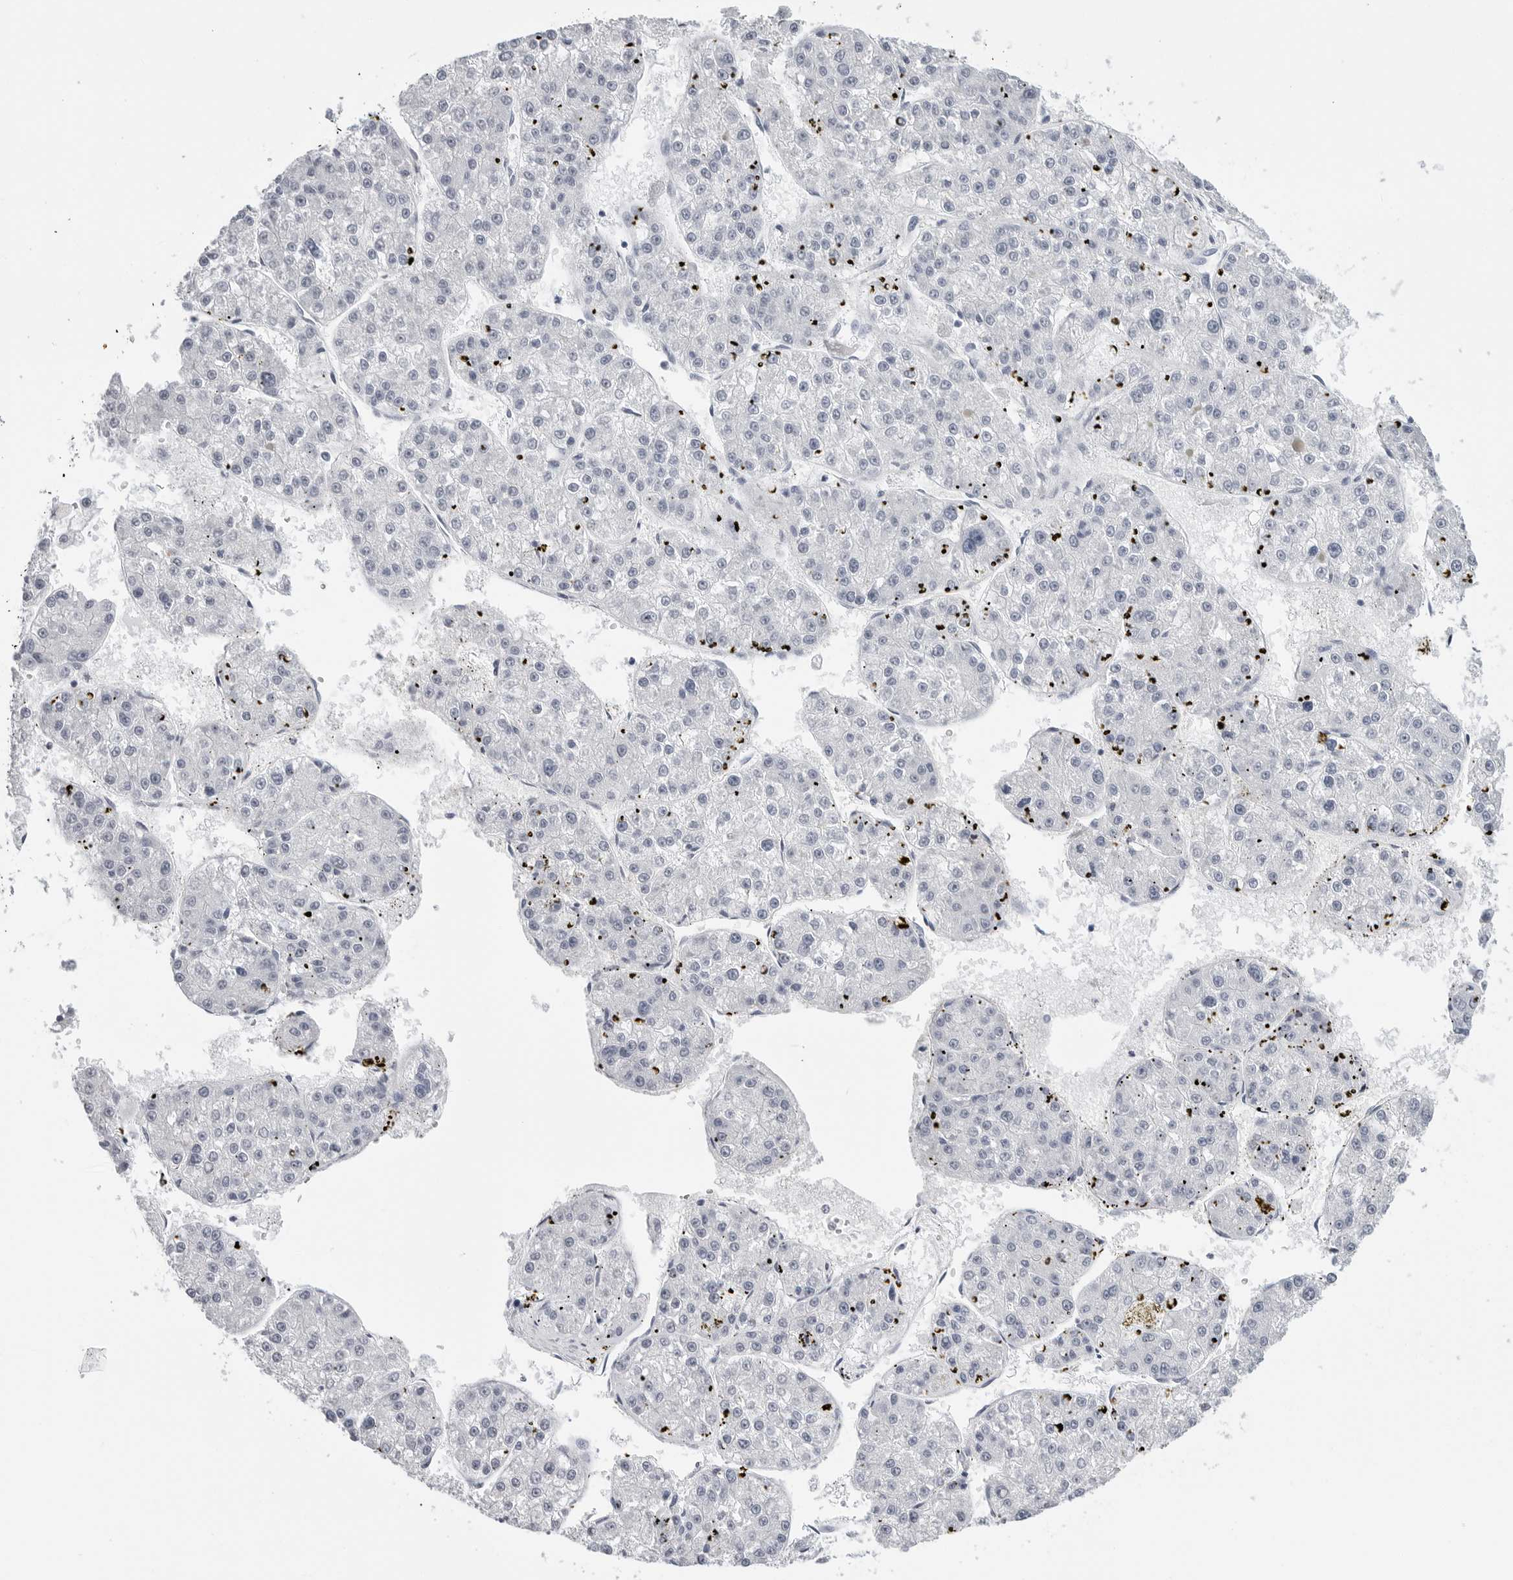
{"staining": {"intensity": "negative", "quantity": "none", "location": "none"}, "tissue": "liver cancer", "cell_type": "Tumor cells", "image_type": "cancer", "snomed": [{"axis": "morphology", "description": "Carcinoma, Hepatocellular, NOS"}, {"axis": "topography", "description": "Liver"}], "caption": "The immunohistochemistry image has no significant staining in tumor cells of liver cancer (hepatocellular carcinoma) tissue.", "gene": "PGA3", "patient": {"sex": "female", "age": 73}}